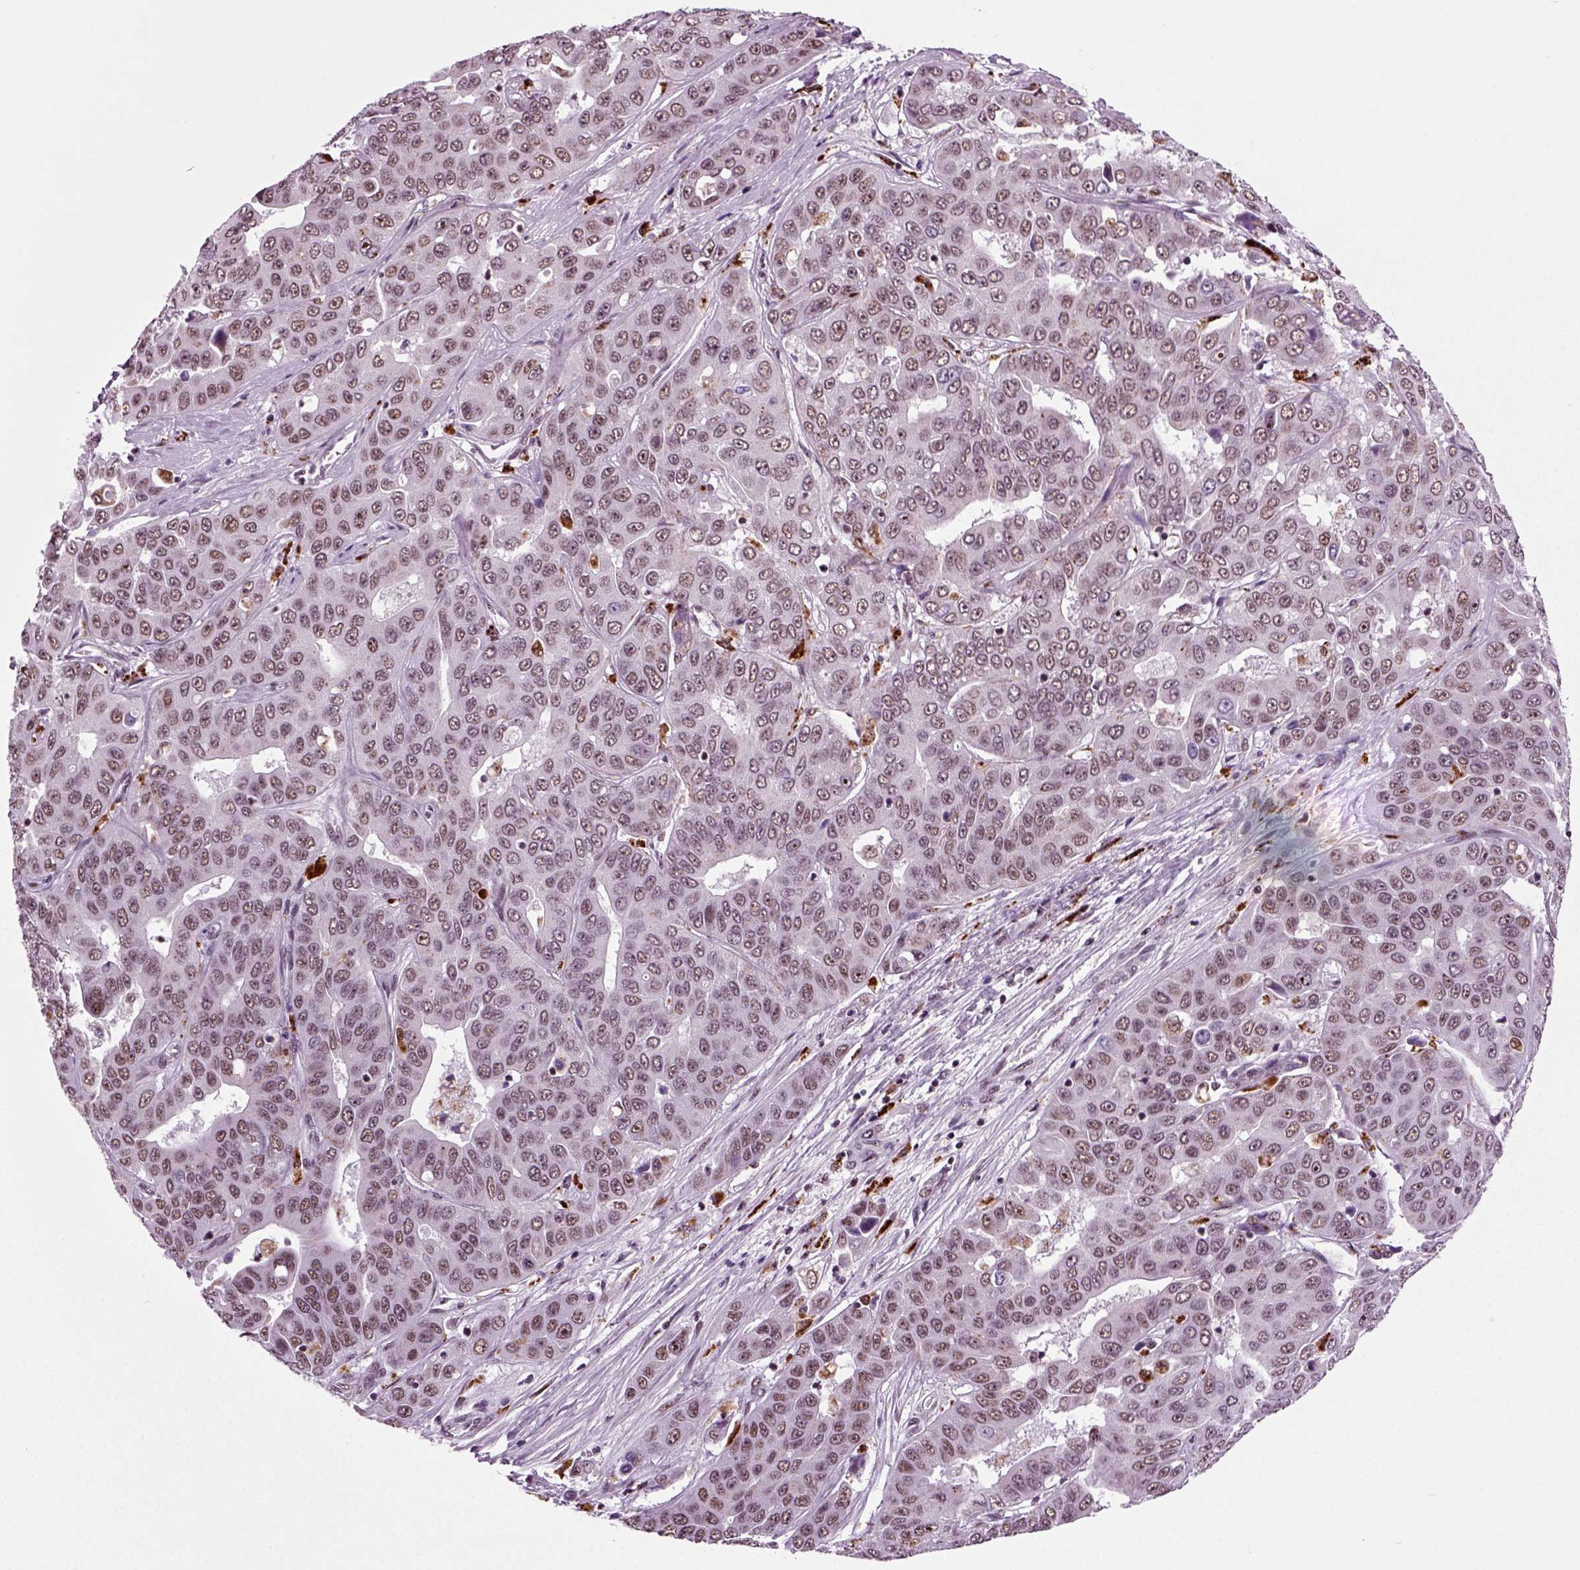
{"staining": {"intensity": "negative", "quantity": "none", "location": "none"}, "tissue": "liver cancer", "cell_type": "Tumor cells", "image_type": "cancer", "snomed": [{"axis": "morphology", "description": "Cholangiocarcinoma"}, {"axis": "topography", "description": "Liver"}], "caption": "Protein analysis of cholangiocarcinoma (liver) demonstrates no significant staining in tumor cells.", "gene": "RCOR3", "patient": {"sex": "female", "age": 52}}